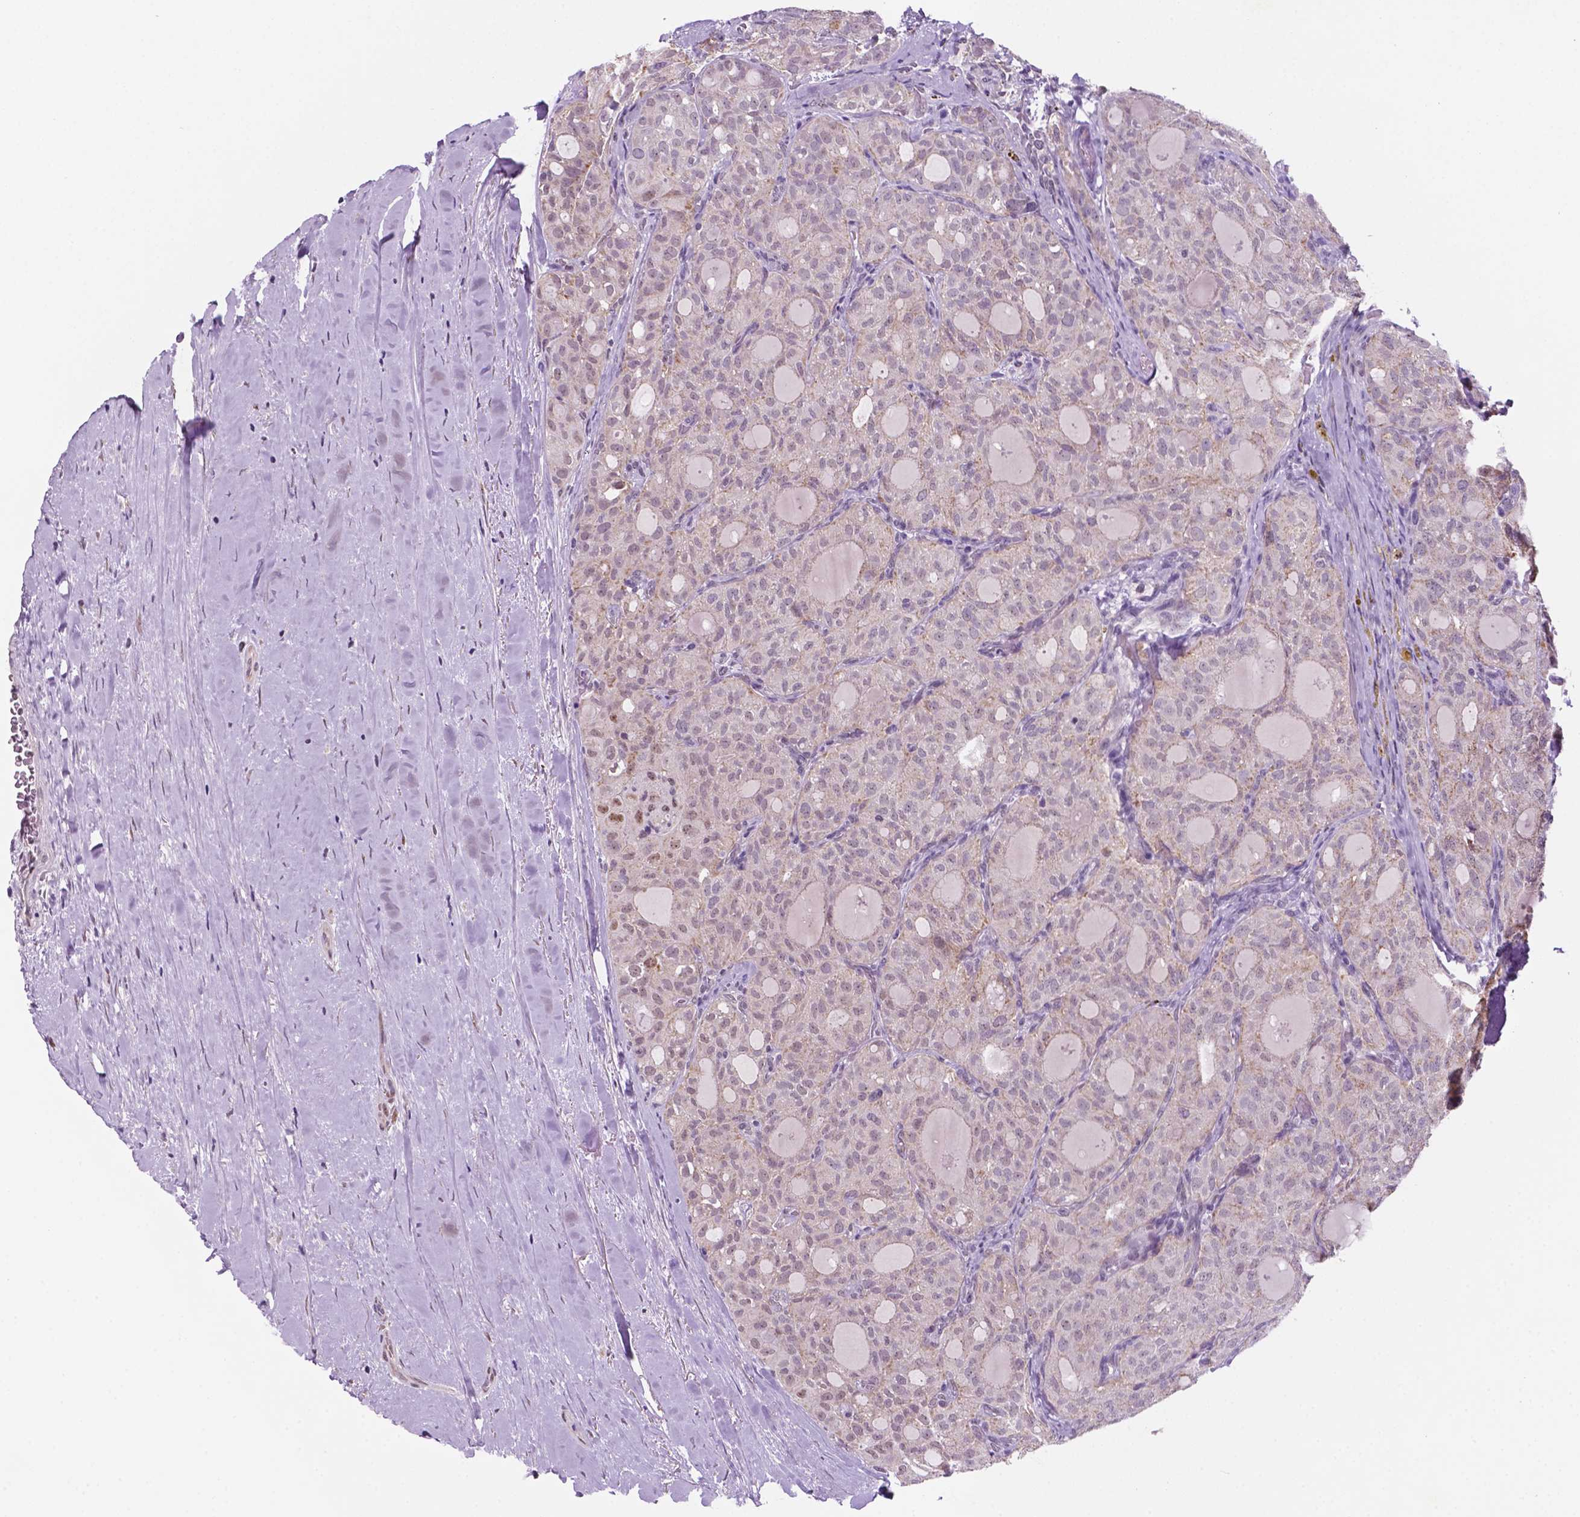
{"staining": {"intensity": "weak", "quantity": "25%-75%", "location": "cytoplasmic/membranous,nuclear"}, "tissue": "thyroid cancer", "cell_type": "Tumor cells", "image_type": "cancer", "snomed": [{"axis": "morphology", "description": "Follicular adenoma carcinoma, NOS"}, {"axis": "topography", "description": "Thyroid gland"}], "caption": "The image reveals immunohistochemical staining of thyroid cancer (follicular adenoma carcinoma). There is weak cytoplasmic/membranous and nuclear expression is present in about 25%-75% of tumor cells. Immunohistochemistry (ihc) stains the protein of interest in brown and the nuclei are stained blue.", "gene": "C18orf21", "patient": {"sex": "male", "age": 75}}